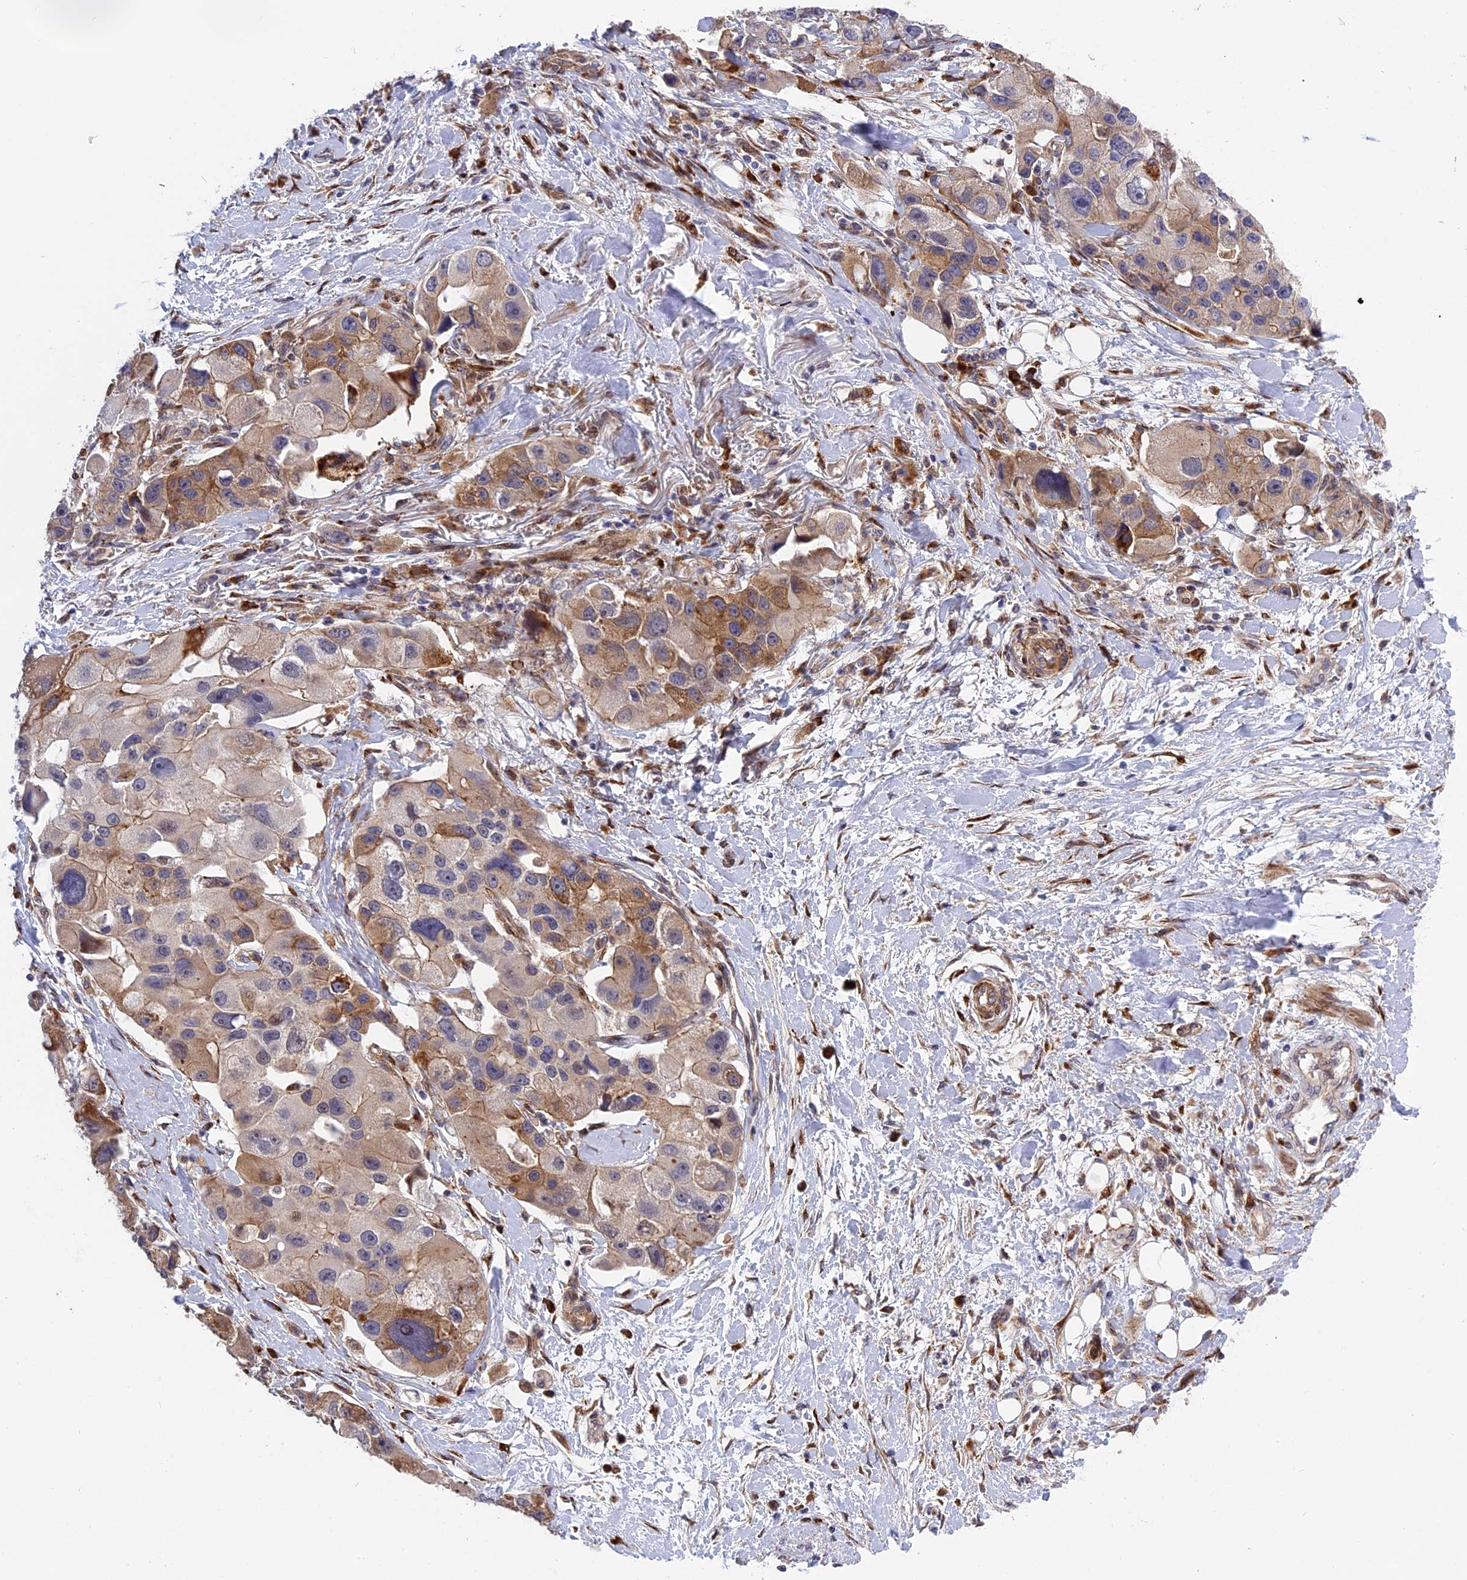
{"staining": {"intensity": "moderate", "quantity": "25%-75%", "location": "cytoplasmic/membranous"}, "tissue": "lung cancer", "cell_type": "Tumor cells", "image_type": "cancer", "snomed": [{"axis": "morphology", "description": "Adenocarcinoma, NOS"}, {"axis": "topography", "description": "Lung"}], "caption": "This photomicrograph exhibits immunohistochemistry staining of human adenocarcinoma (lung), with medium moderate cytoplasmic/membranous positivity in about 25%-75% of tumor cells.", "gene": "DDX60L", "patient": {"sex": "female", "age": 54}}